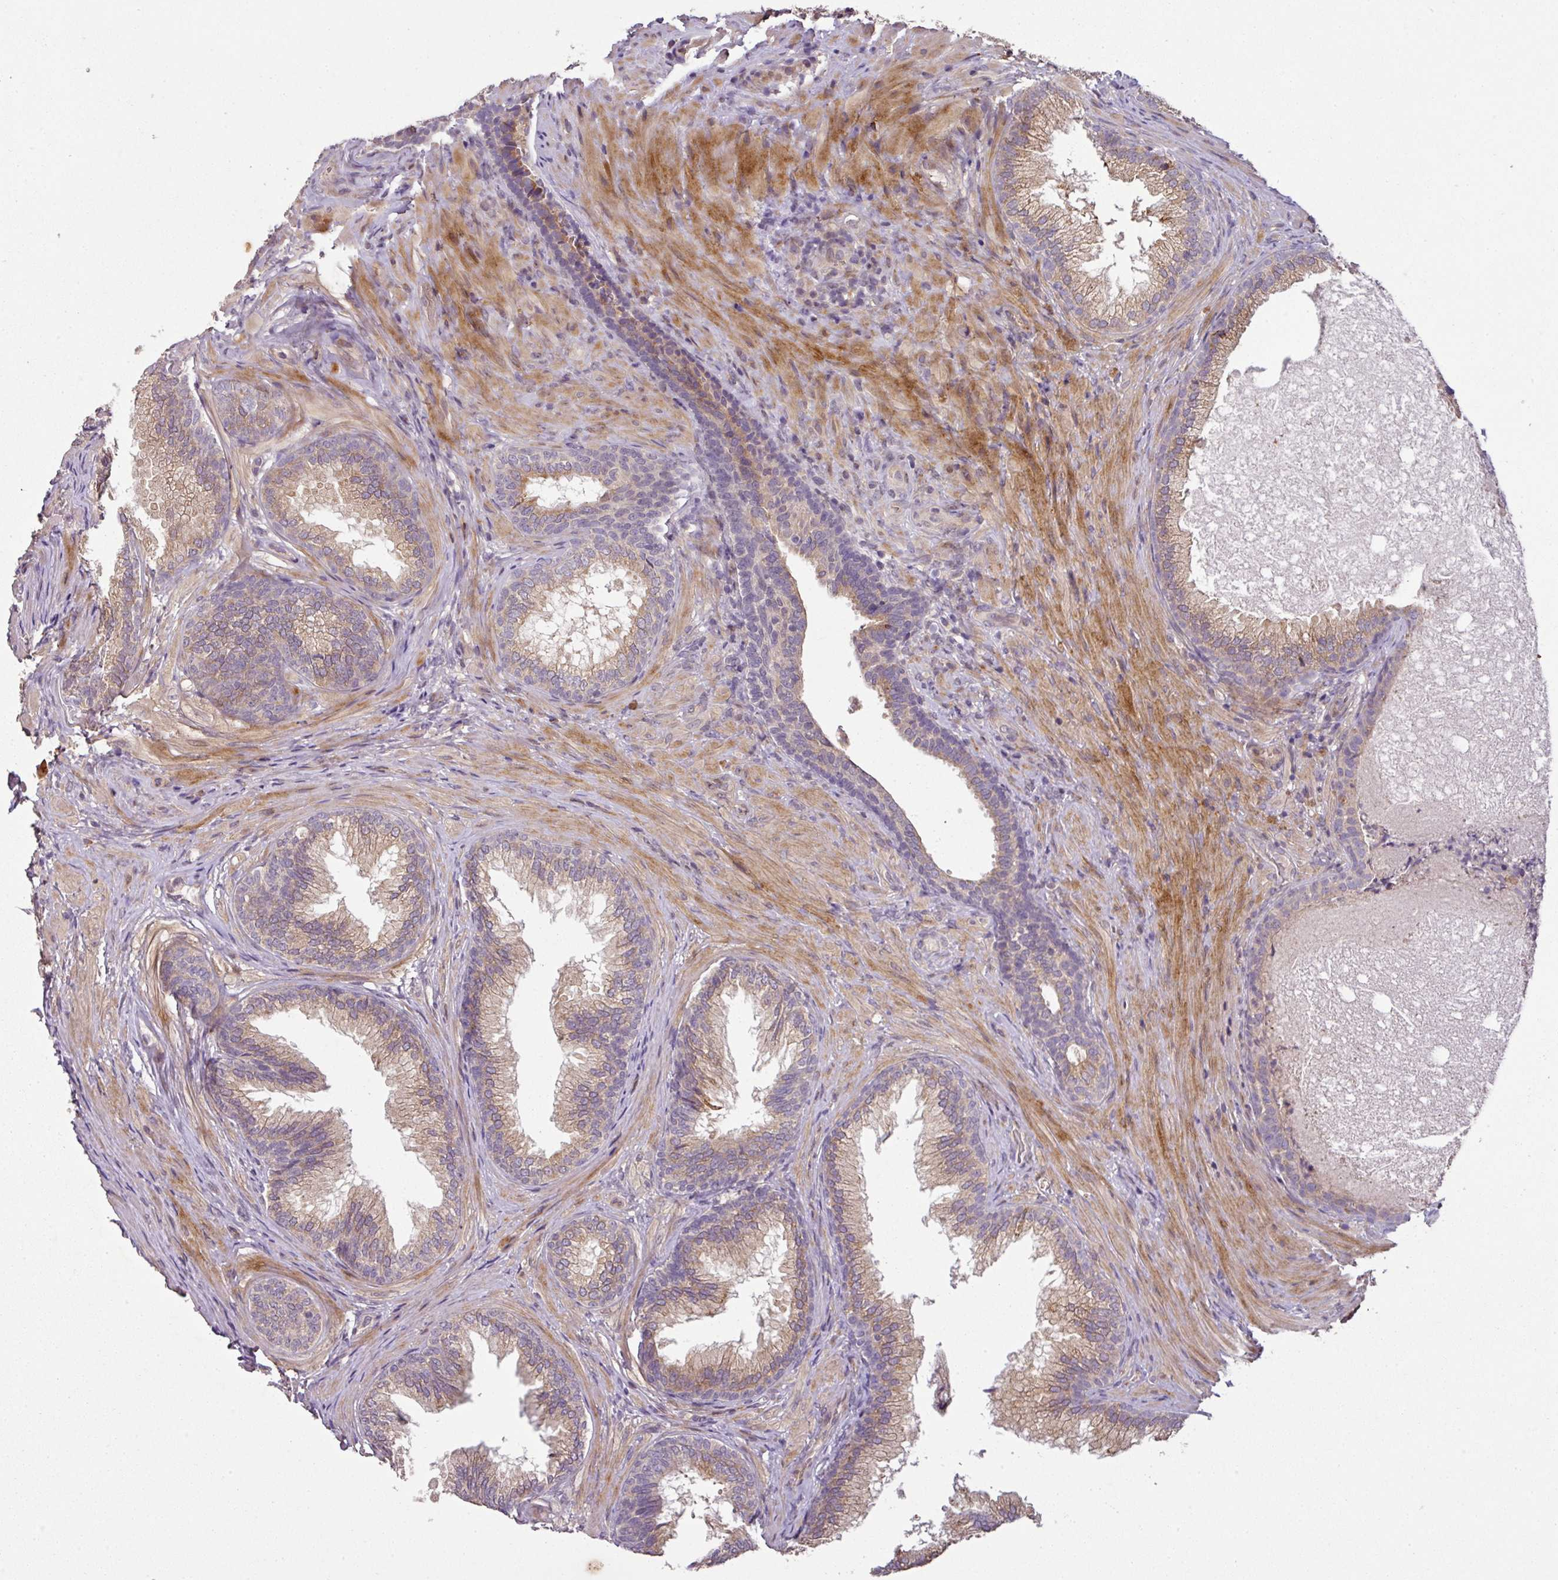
{"staining": {"intensity": "weak", "quantity": ">75%", "location": "cytoplasmic/membranous"}, "tissue": "prostate", "cell_type": "Glandular cells", "image_type": "normal", "snomed": [{"axis": "morphology", "description": "Normal tissue, NOS"}, {"axis": "topography", "description": "Prostate"}], "caption": "A photomicrograph showing weak cytoplasmic/membranous expression in approximately >75% of glandular cells in normal prostate, as visualized by brown immunohistochemical staining.", "gene": "SPCS3", "patient": {"sex": "male", "age": 76}}